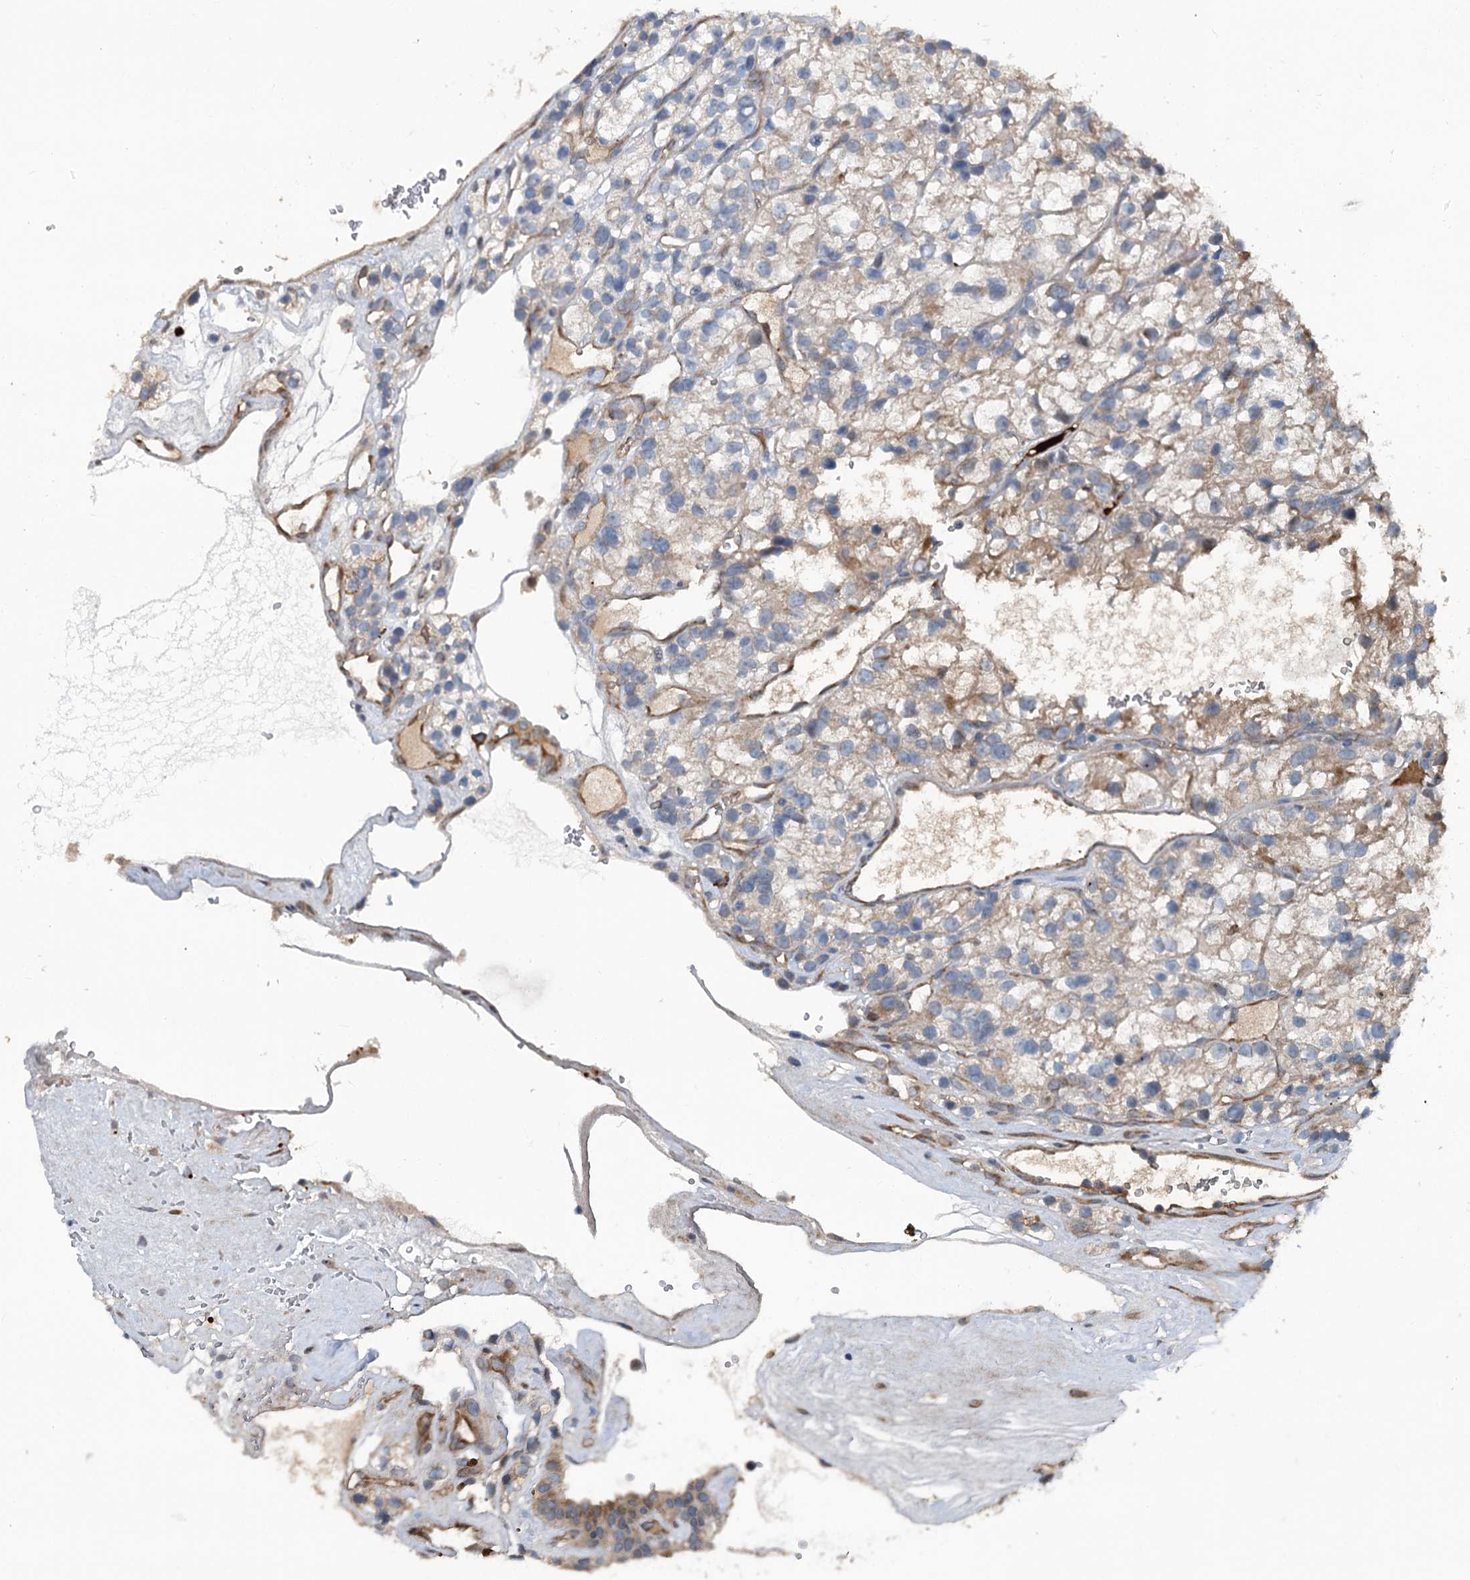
{"staining": {"intensity": "weak", "quantity": "<25%", "location": "cytoplasmic/membranous"}, "tissue": "renal cancer", "cell_type": "Tumor cells", "image_type": "cancer", "snomed": [{"axis": "morphology", "description": "Adenocarcinoma, NOS"}, {"axis": "topography", "description": "Kidney"}], "caption": "Tumor cells are negative for protein expression in human adenocarcinoma (renal). The staining was performed using DAB (3,3'-diaminobenzidine) to visualize the protein expression in brown, while the nuclei were stained in blue with hematoxylin (Magnification: 20x).", "gene": "TEDC1", "patient": {"sex": "female", "age": 57}}